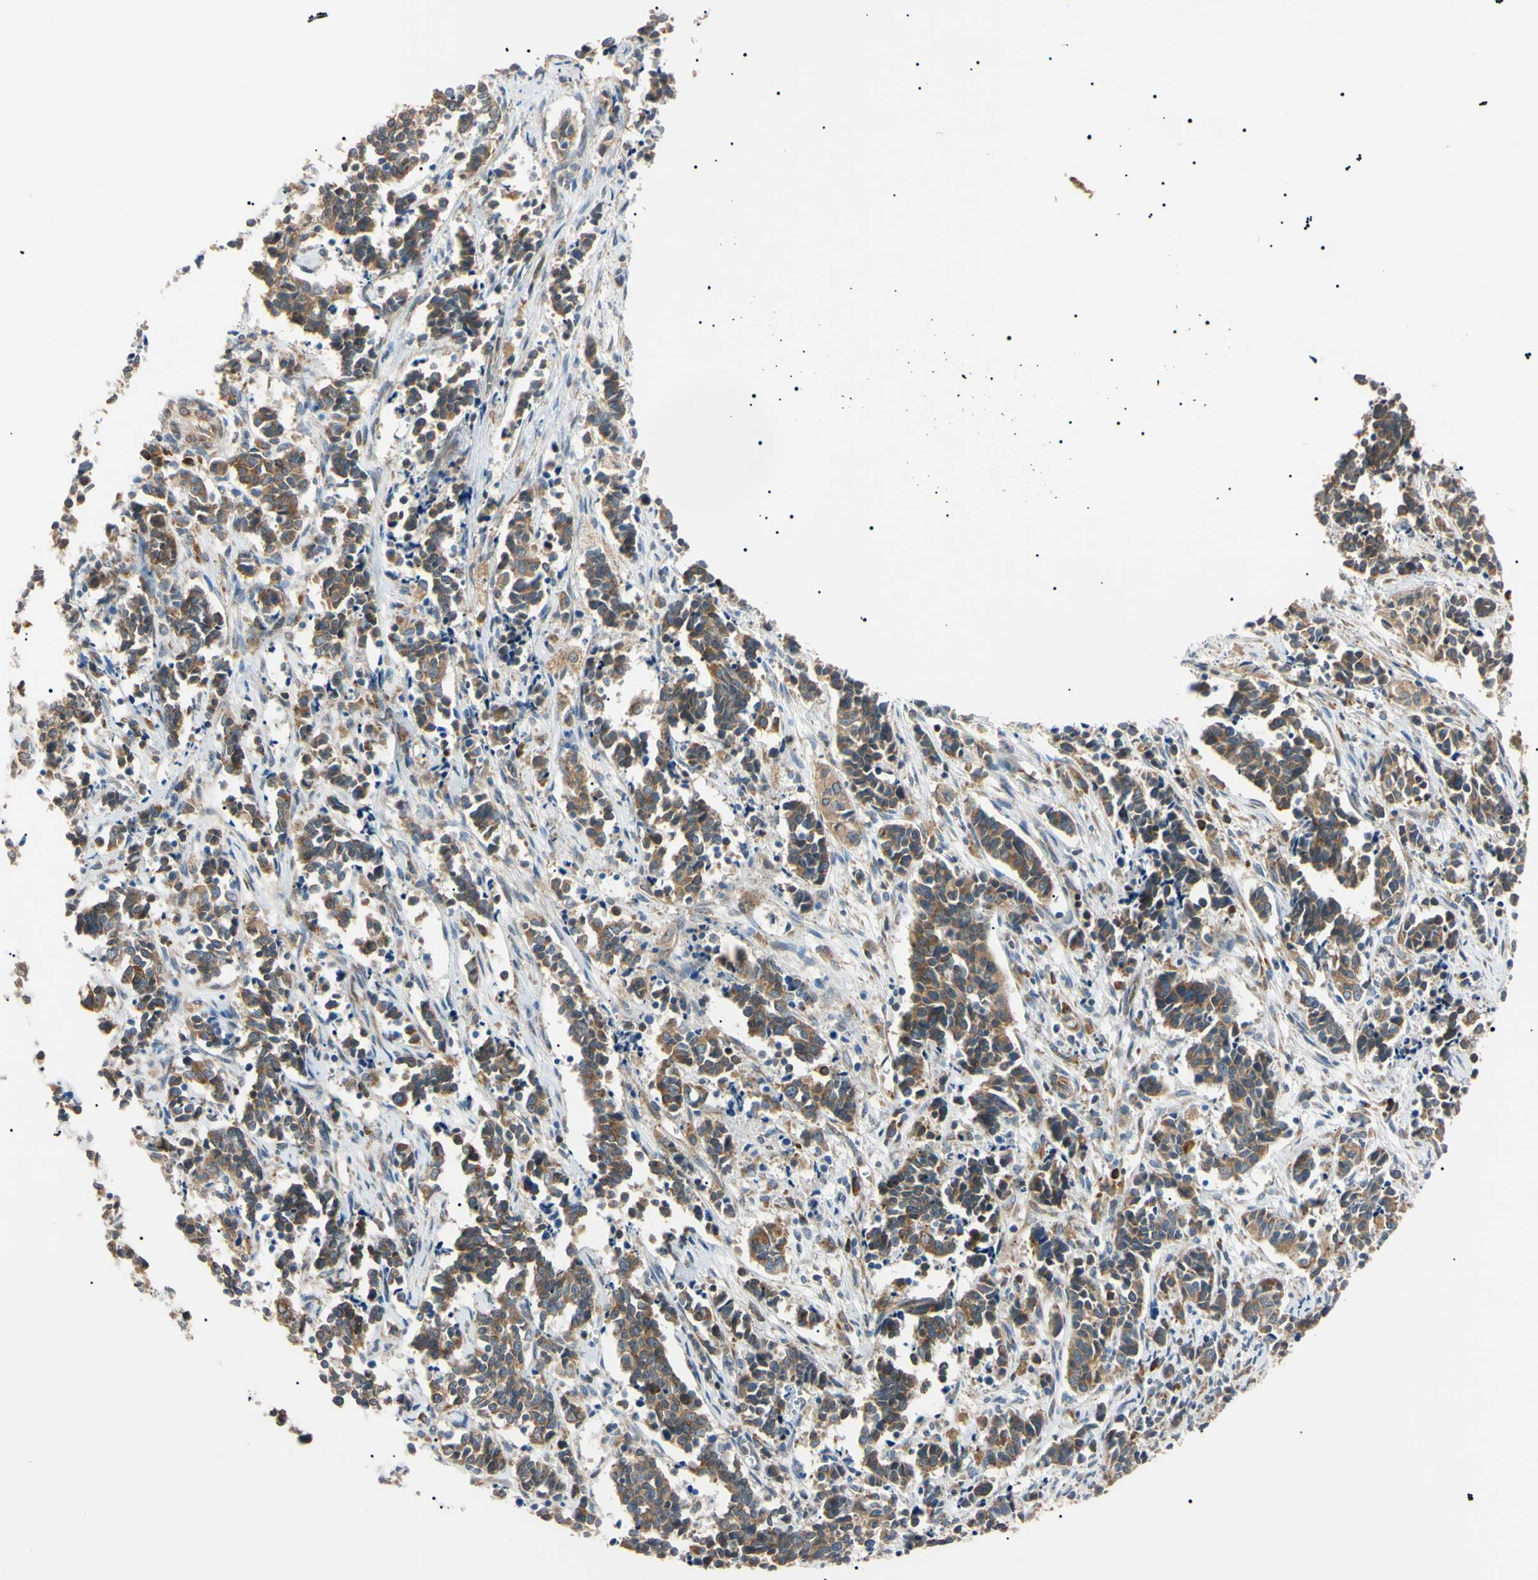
{"staining": {"intensity": "moderate", "quantity": ">75%", "location": "cytoplasmic/membranous"}, "tissue": "cervical cancer", "cell_type": "Tumor cells", "image_type": "cancer", "snomed": [{"axis": "morphology", "description": "Normal tissue, NOS"}, {"axis": "morphology", "description": "Squamous cell carcinoma, NOS"}, {"axis": "topography", "description": "Cervix"}], "caption": "Cervical squamous cell carcinoma stained with a protein marker reveals moderate staining in tumor cells.", "gene": "VAPA", "patient": {"sex": "female", "age": 35}}